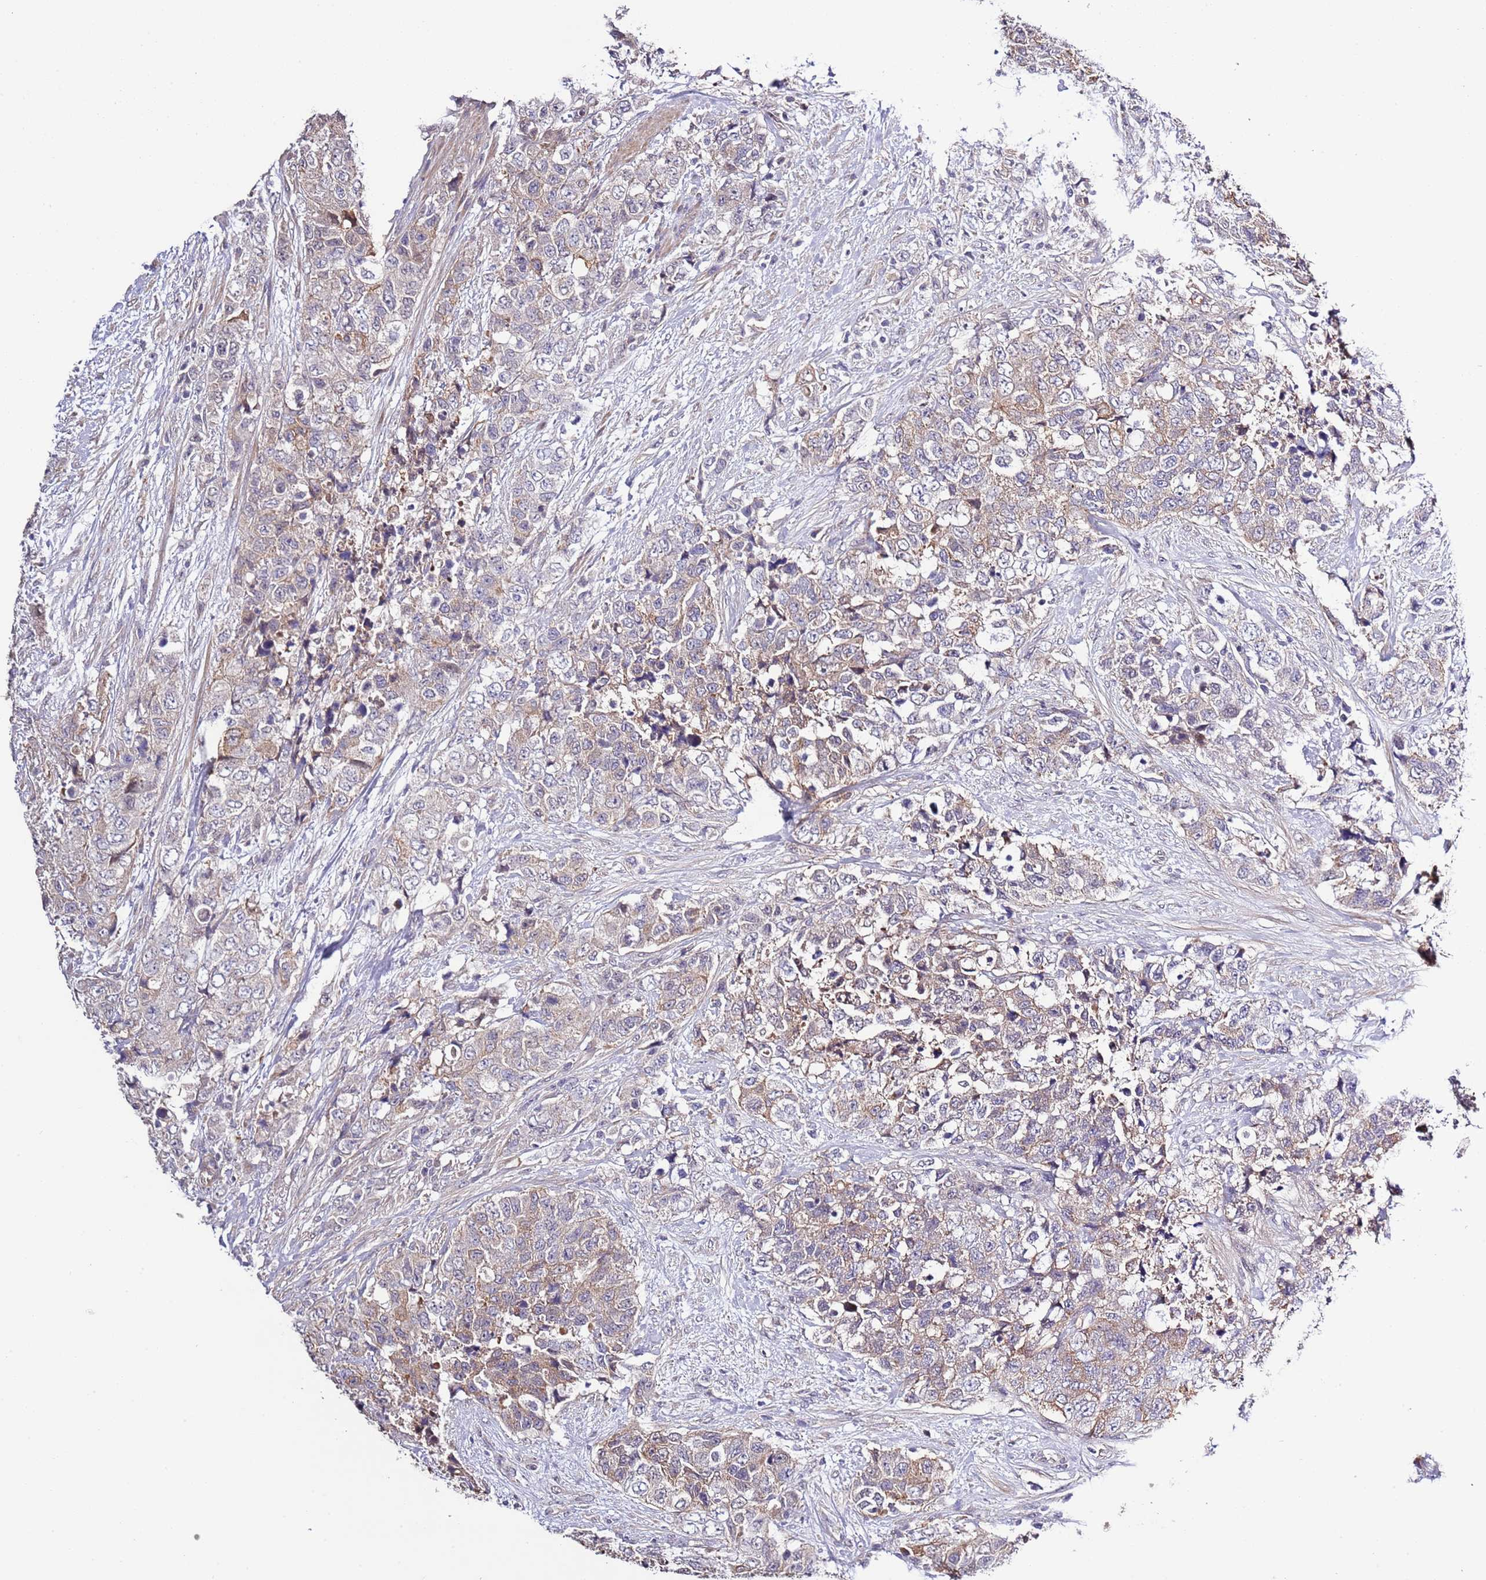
{"staining": {"intensity": "weak", "quantity": "25%-75%", "location": "cytoplasmic/membranous"}, "tissue": "urothelial cancer", "cell_type": "Tumor cells", "image_type": "cancer", "snomed": [{"axis": "morphology", "description": "Urothelial carcinoma, High grade"}, {"axis": "topography", "description": "Urinary bladder"}], "caption": "The micrograph demonstrates staining of urothelial cancer, revealing weak cytoplasmic/membranous protein expression (brown color) within tumor cells.", "gene": "LIPJ", "patient": {"sex": "female", "age": 78}}